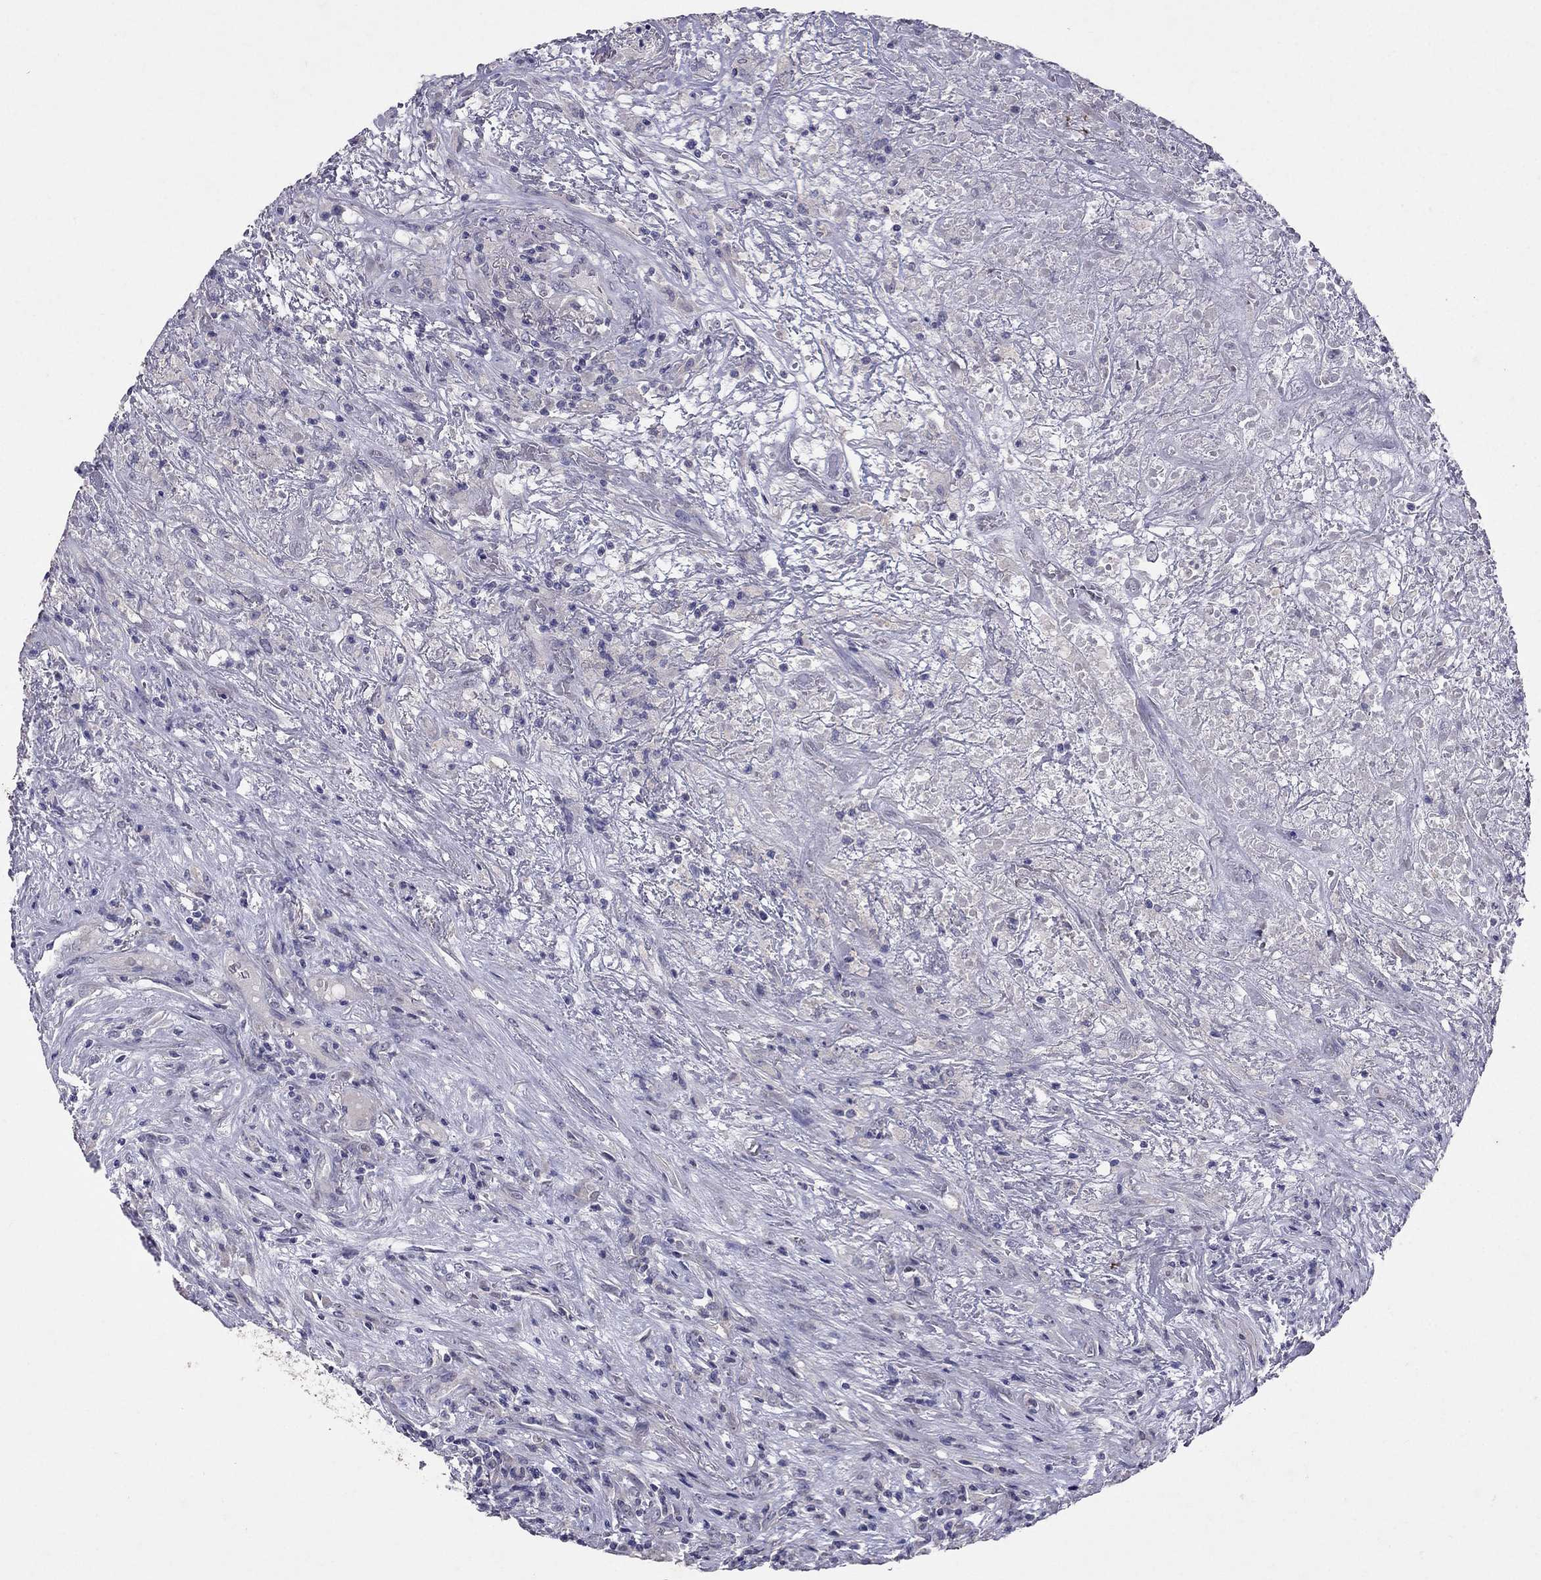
{"staining": {"intensity": "negative", "quantity": "none", "location": "none"}, "tissue": "lymphoma", "cell_type": "Tumor cells", "image_type": "cancer", "snomed": [{"axis": "morphology", "description": "Malignant lymphoma, non-Hodgkin's type, High grade"}, {"axis": "topography", "description": "Lung"}], "caption": "Immunohistochemical staining of human lymphoma shows no significant staining in tumor cells.", "gene": "FST", "patient": {"sex": "male", "age": 79}}